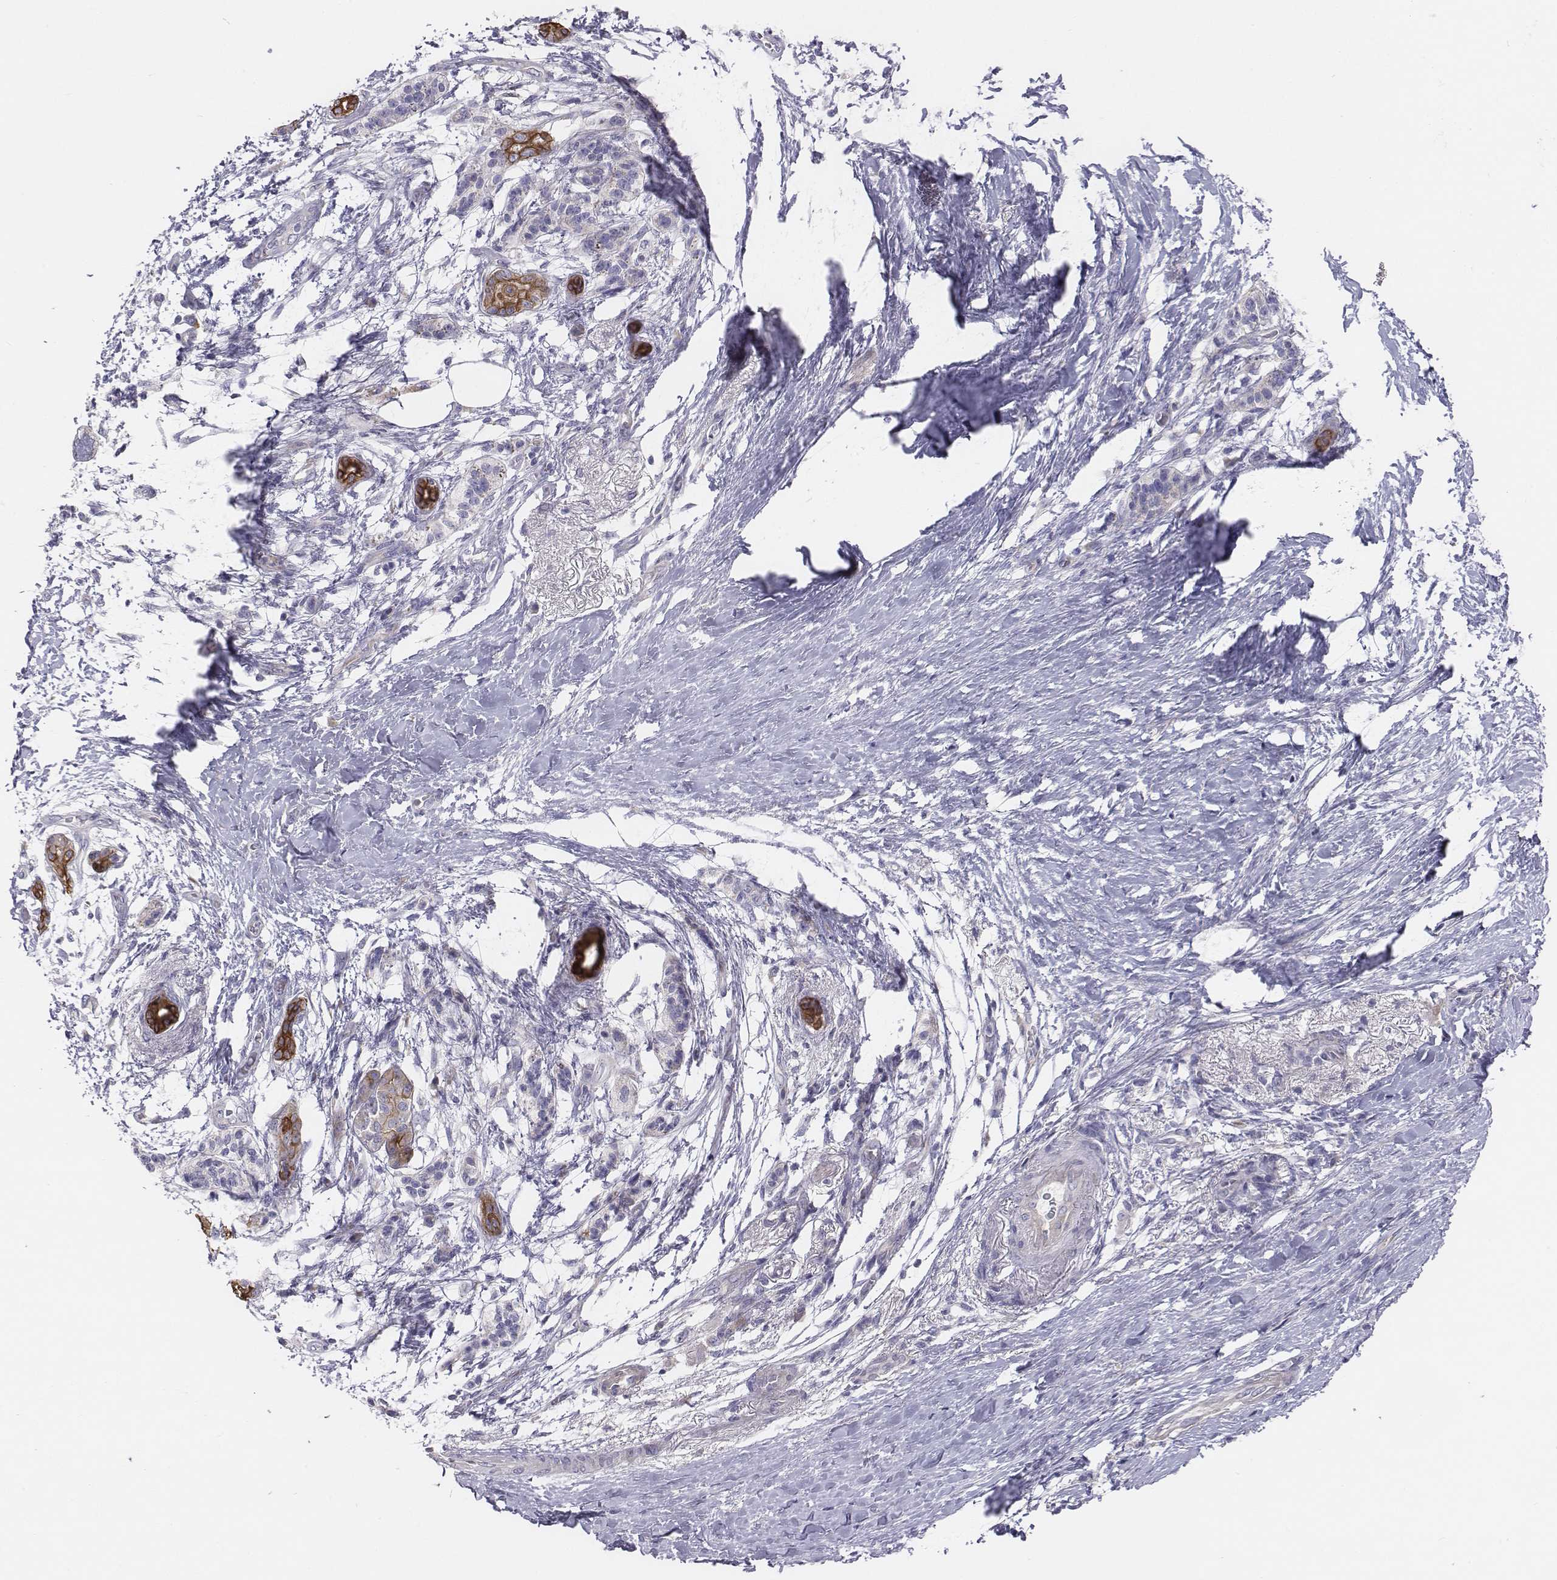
{"staining": {"intensity": "moderate", "quantity": "25%-75%", "location": "cytoplasmic/membranous"}, "tissue": "pancreatic cancer", "cell_type": "Tumor cells", "image_type": "cancer", "snomed": [{"axis": "morphology", "description": "Adenocarcinoma, NOS"}, {"axis": "topography", "description": "Pancreas"}], "caption": "About 25%-75% of tumor cells in pancreatic adenocarcinoma reveal moderate cytoplasmic/membranous protein expression as visualized by brown immunohistochemical staining.", "gene": "CHST14", "patient": {"sex": "female", "age": 72}}